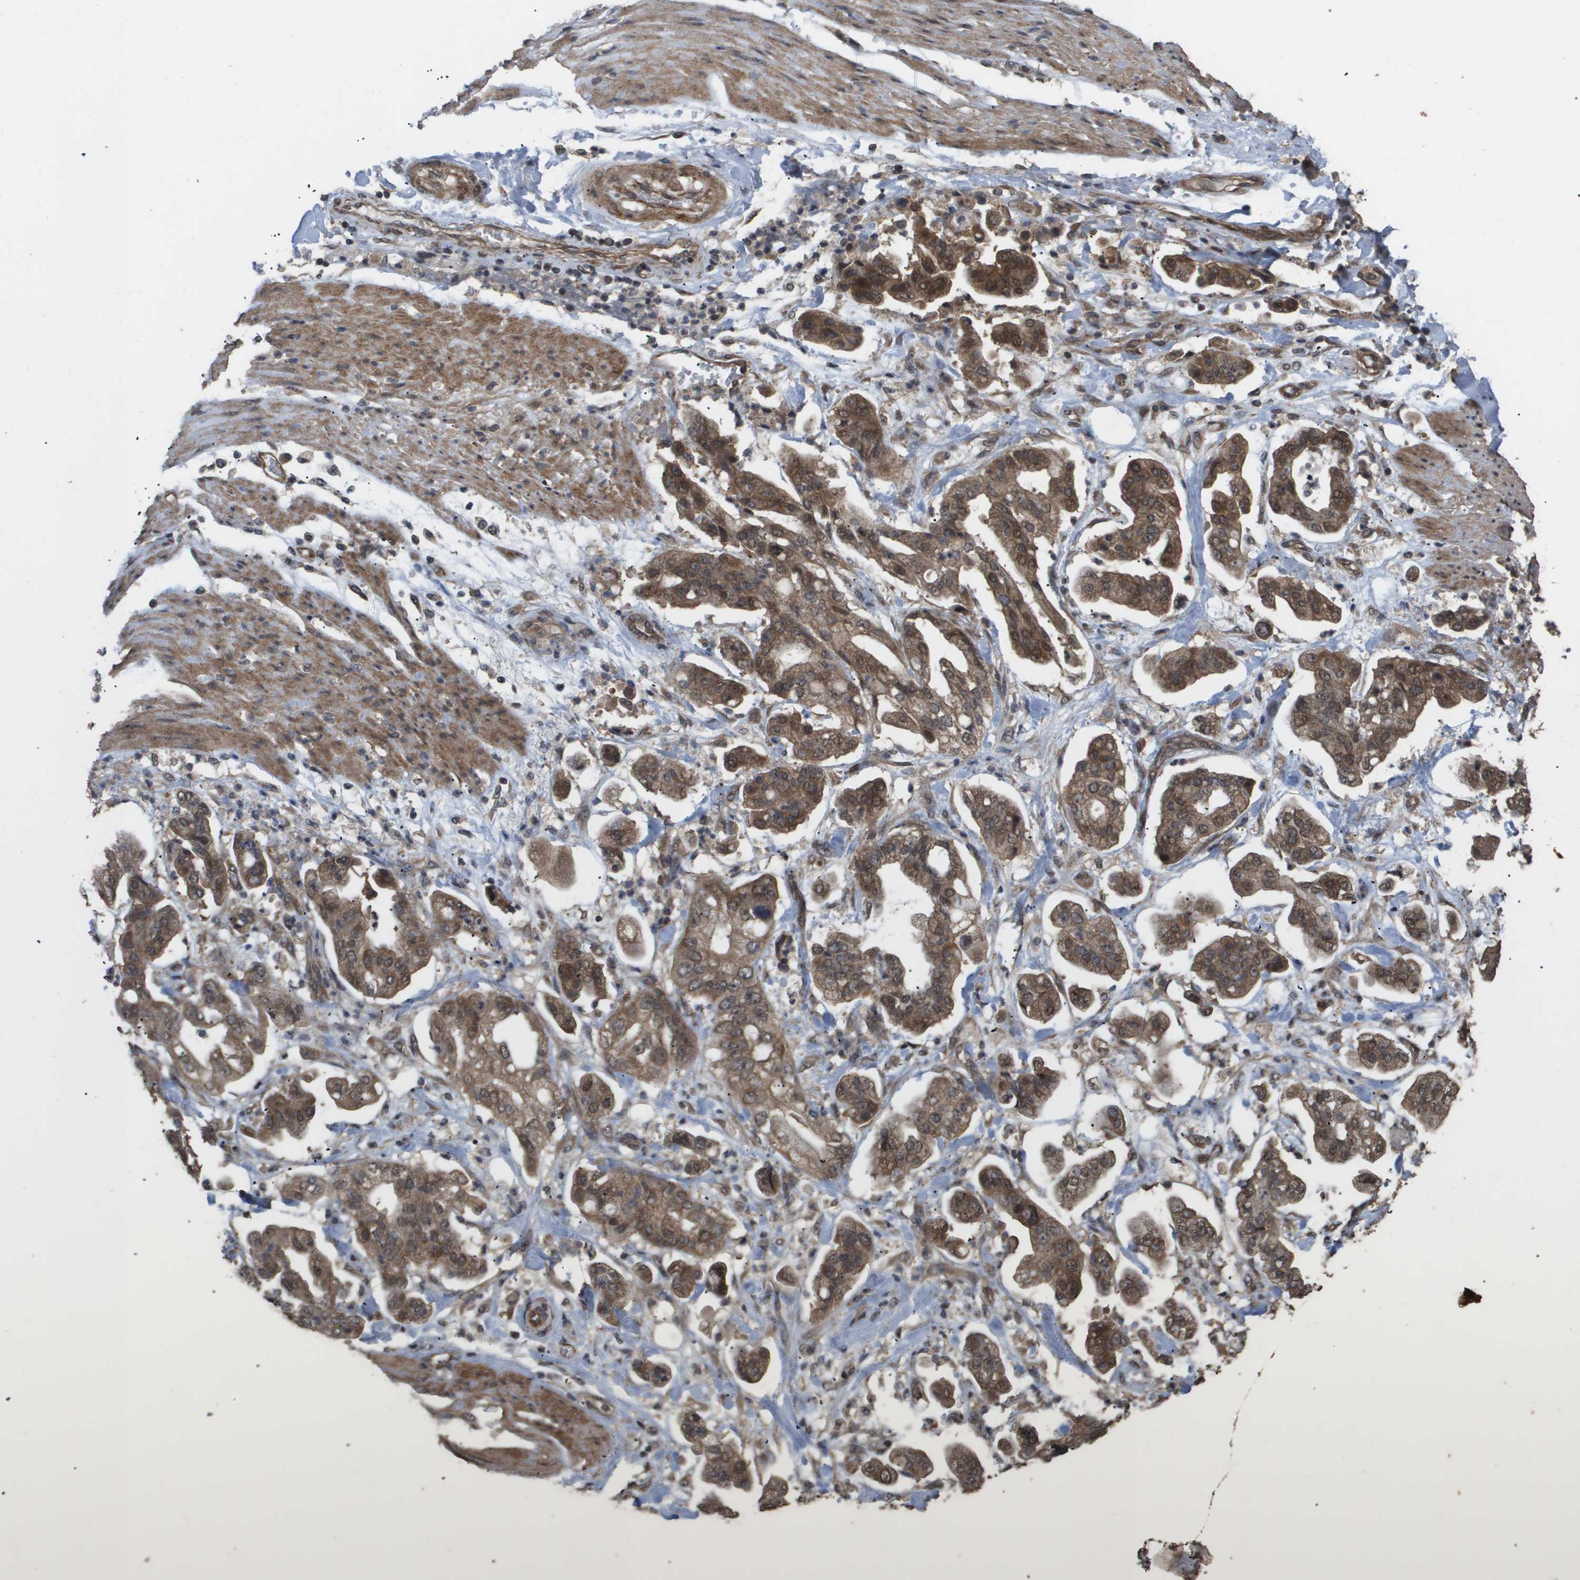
{"staining": {"intensity": "moderate", "quantity": ">75%", "location": "cytoplasmic/membranous"}, "tissue": "stomach cancer", "cell_type": "Tumor cells", "image_type": "cancer", "snomed": [{"axis": "morphology", "description": "Adenocarcinoma, NOS"}, {"axis": "topography", "description": "Stomach"}], "caption": "The image displays staining of stomach cancer, revealing moderate cytoplasmic/membranous protein staining (brown color) within tumor cells. (Brightfield microscopy of DAB IHC at high magnification).", "gene": "CUL5", "patient": {"sex": "male", "age": 62}}